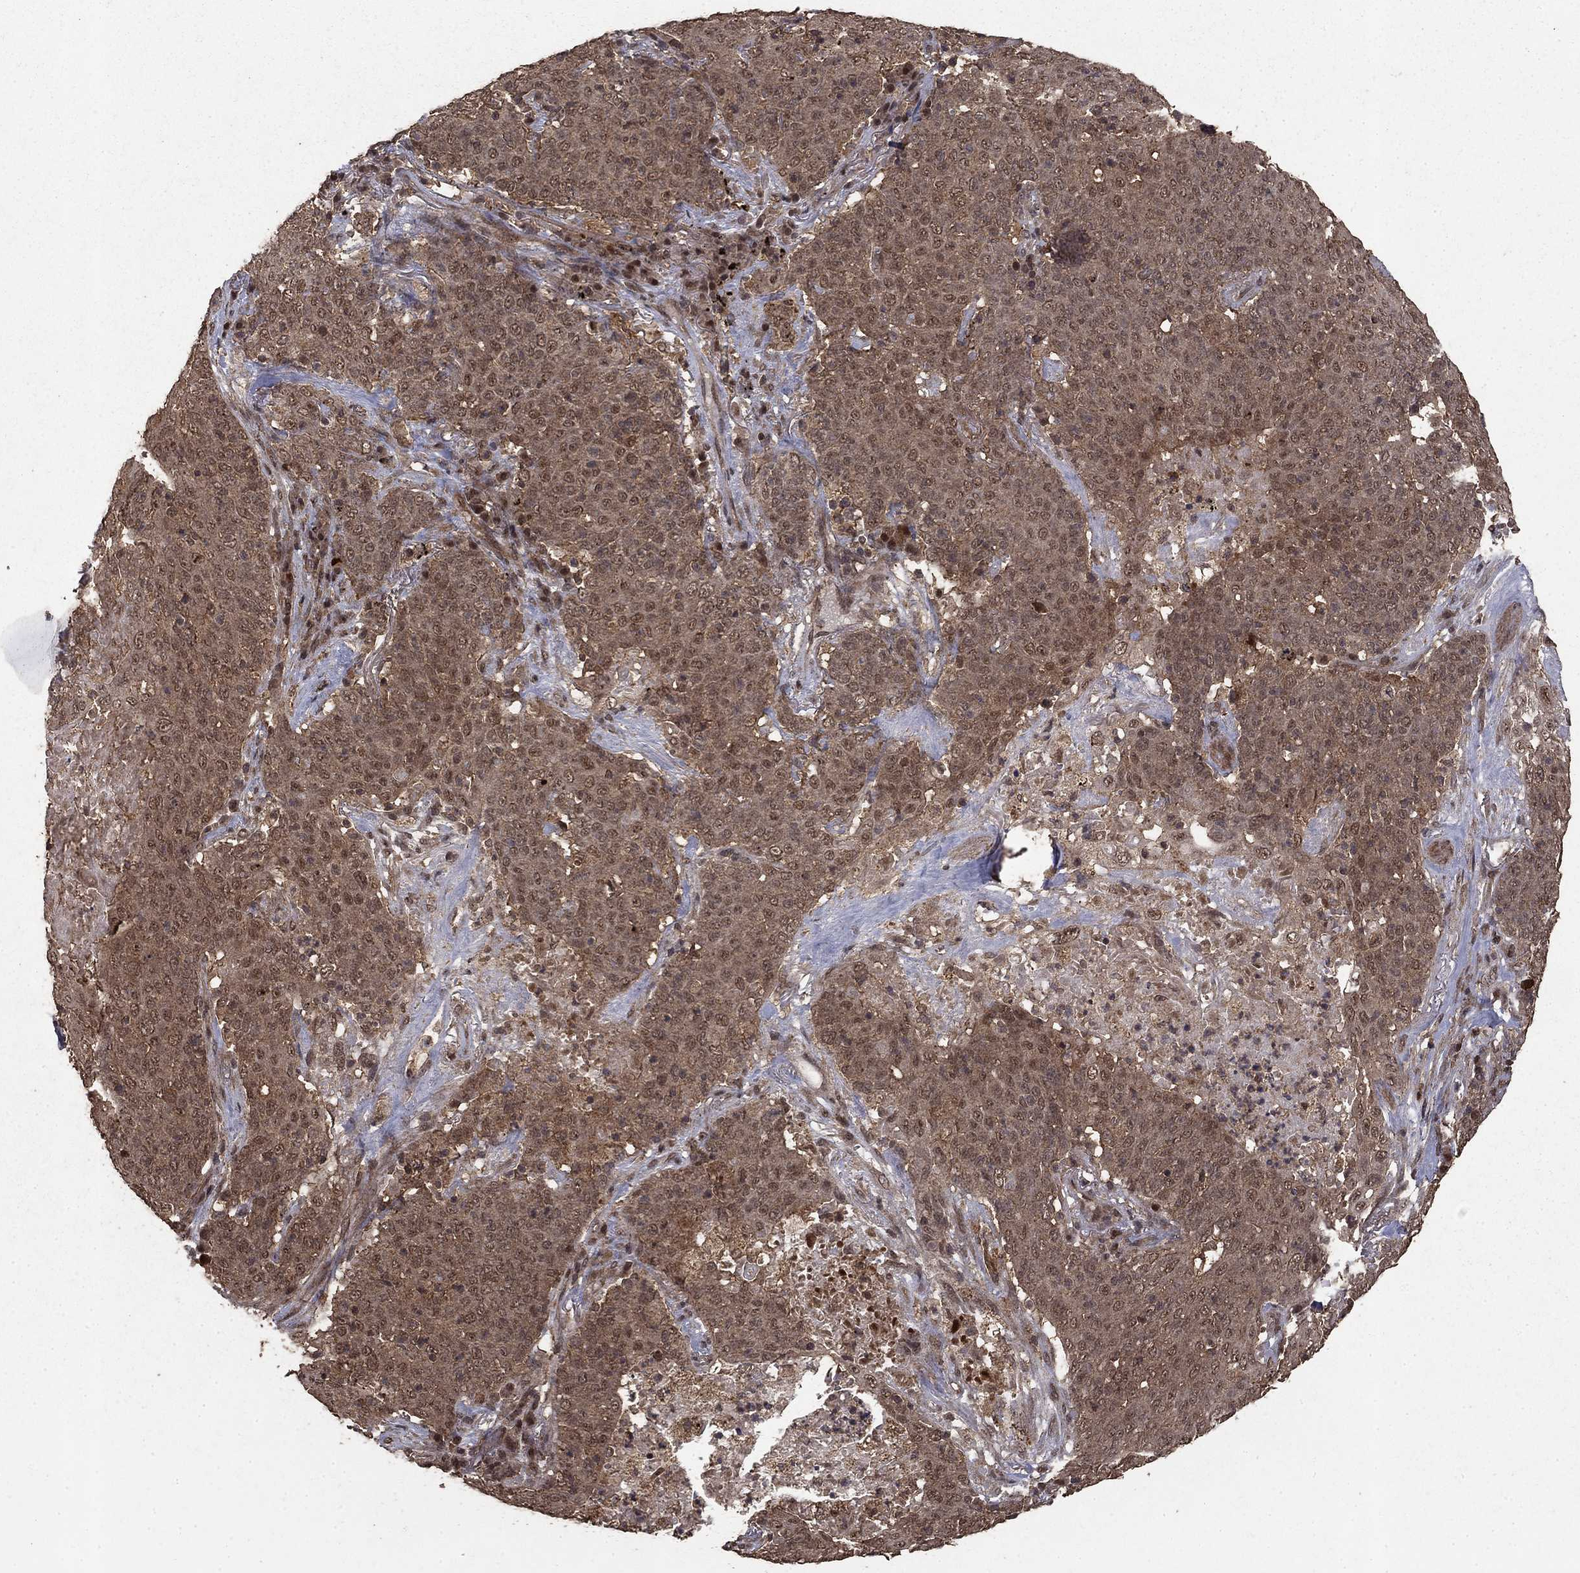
{"staining": {"intensity": "weak", "quantity": ">75%", "location": "cytoplasmic/membranous"}, "tissue": "lung cancer", "cell_type": "Tumor cells", "image_type": "cancer", "snomed": [{"axis": "morphology", "description": "Squamous cell carcinoma, NOS"}, {"axis": "topography", "description": "Lung"}], "caption": "High-power microscopy captured an immunohistochemistry histopathology image of squamous cell carcinoma (lung), revealing weak cytoplasmic/membranous positivity in about >75% of tumor cells.", "gene": "PRDM1", "patient": {"sex": "male", "age": 82}}